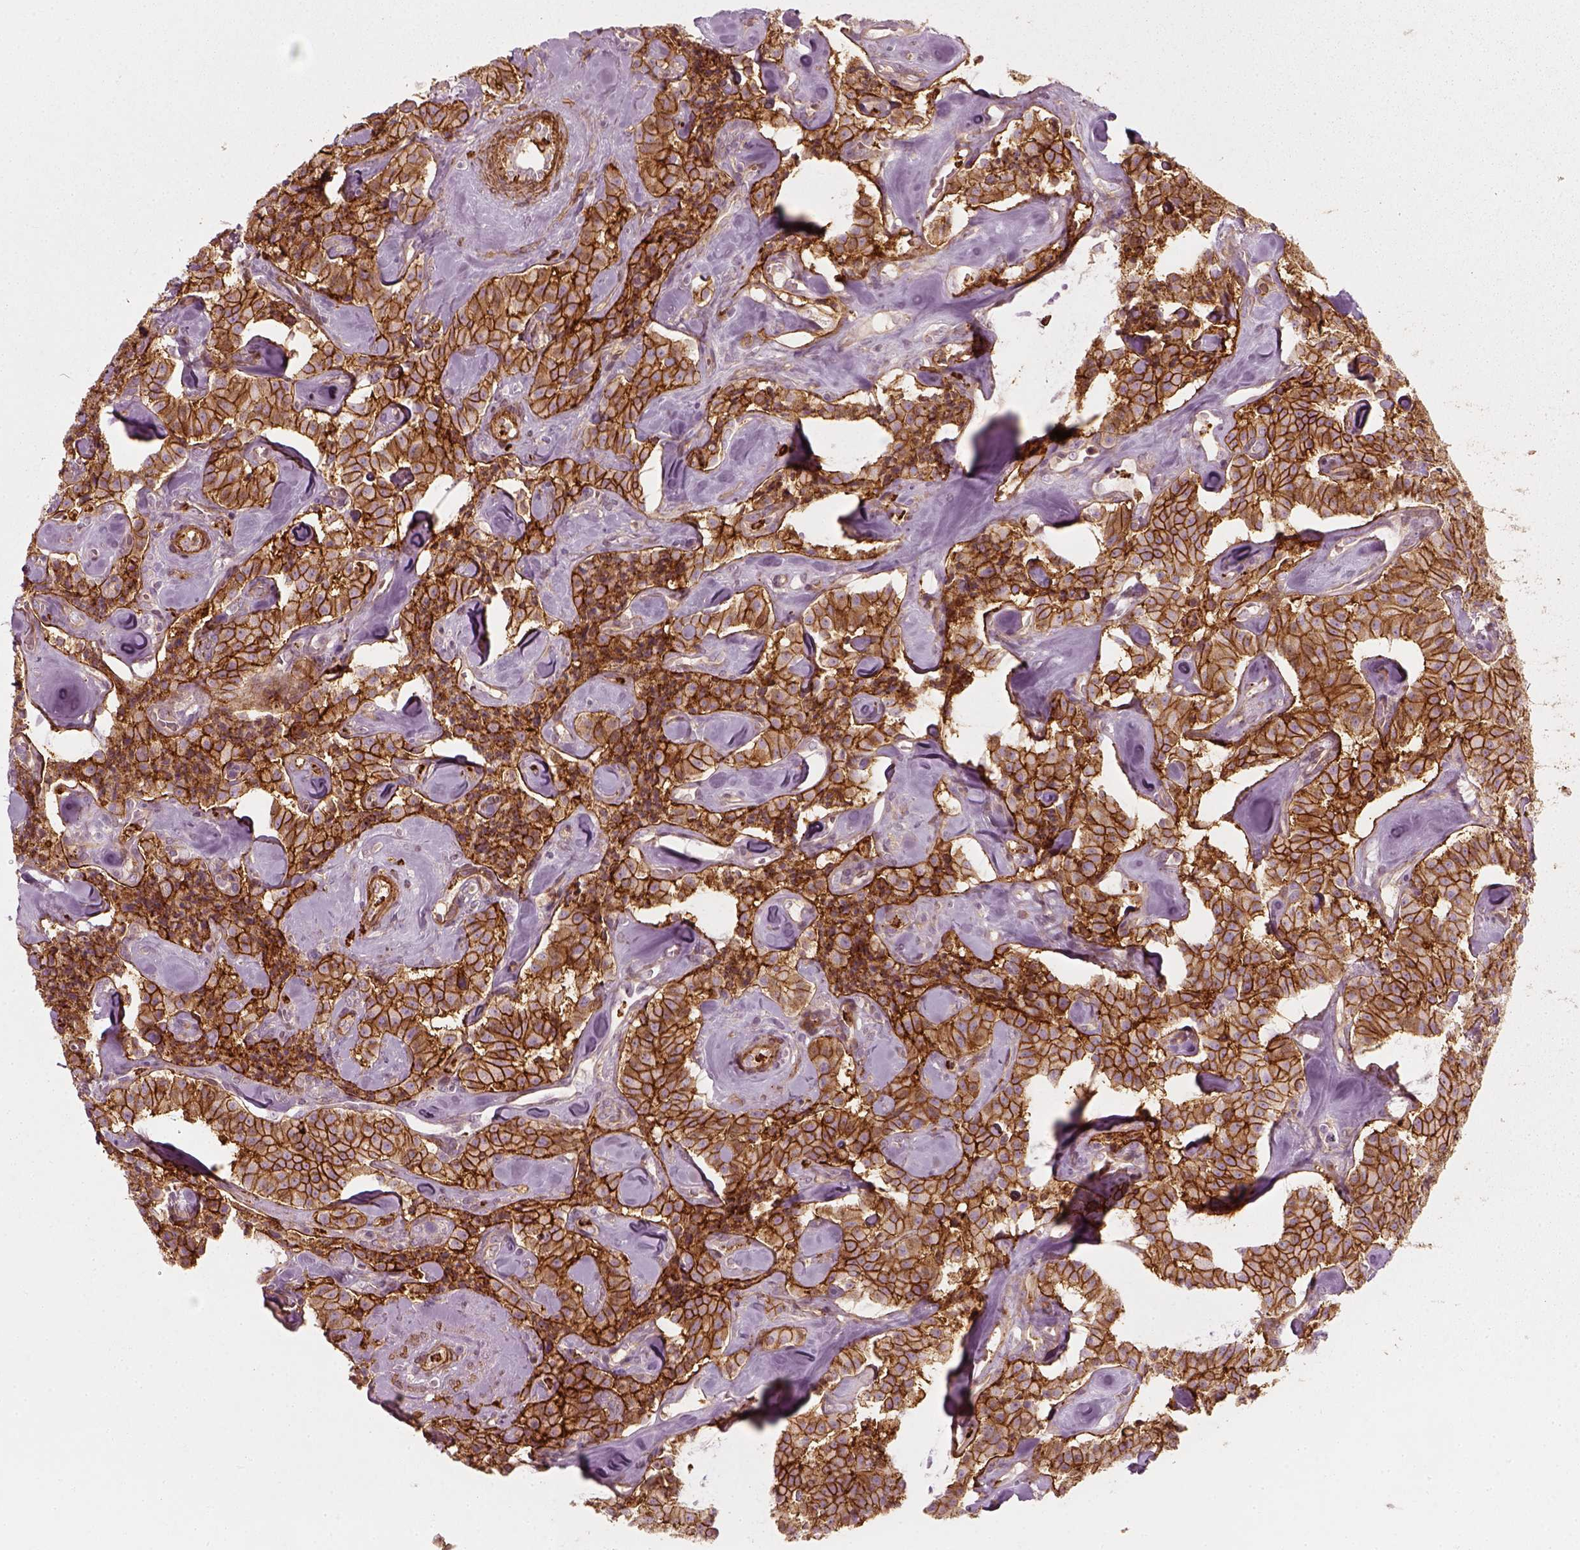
{"staining": {"intensity": "strong", "quantity": ">75%", "location": "cytoplasmic/membranous"}, "tissue": "carcinoid", "cell_type": "Tumor cells", "image_type": "cancer", "snomed": [{"axis": "morphology", "description": "Carcinoid, malignant, NOS"}, {"axis": "topography", "description": "Pancreas"}], "caption": "IHC (DAB) staining of human malignant carcinoid shows strong cytoplasmic/membranous protein expression in approximately >75% of tumor cells.", "gene": "NPTN", "patient": {"sex": "male", "age": 41}}